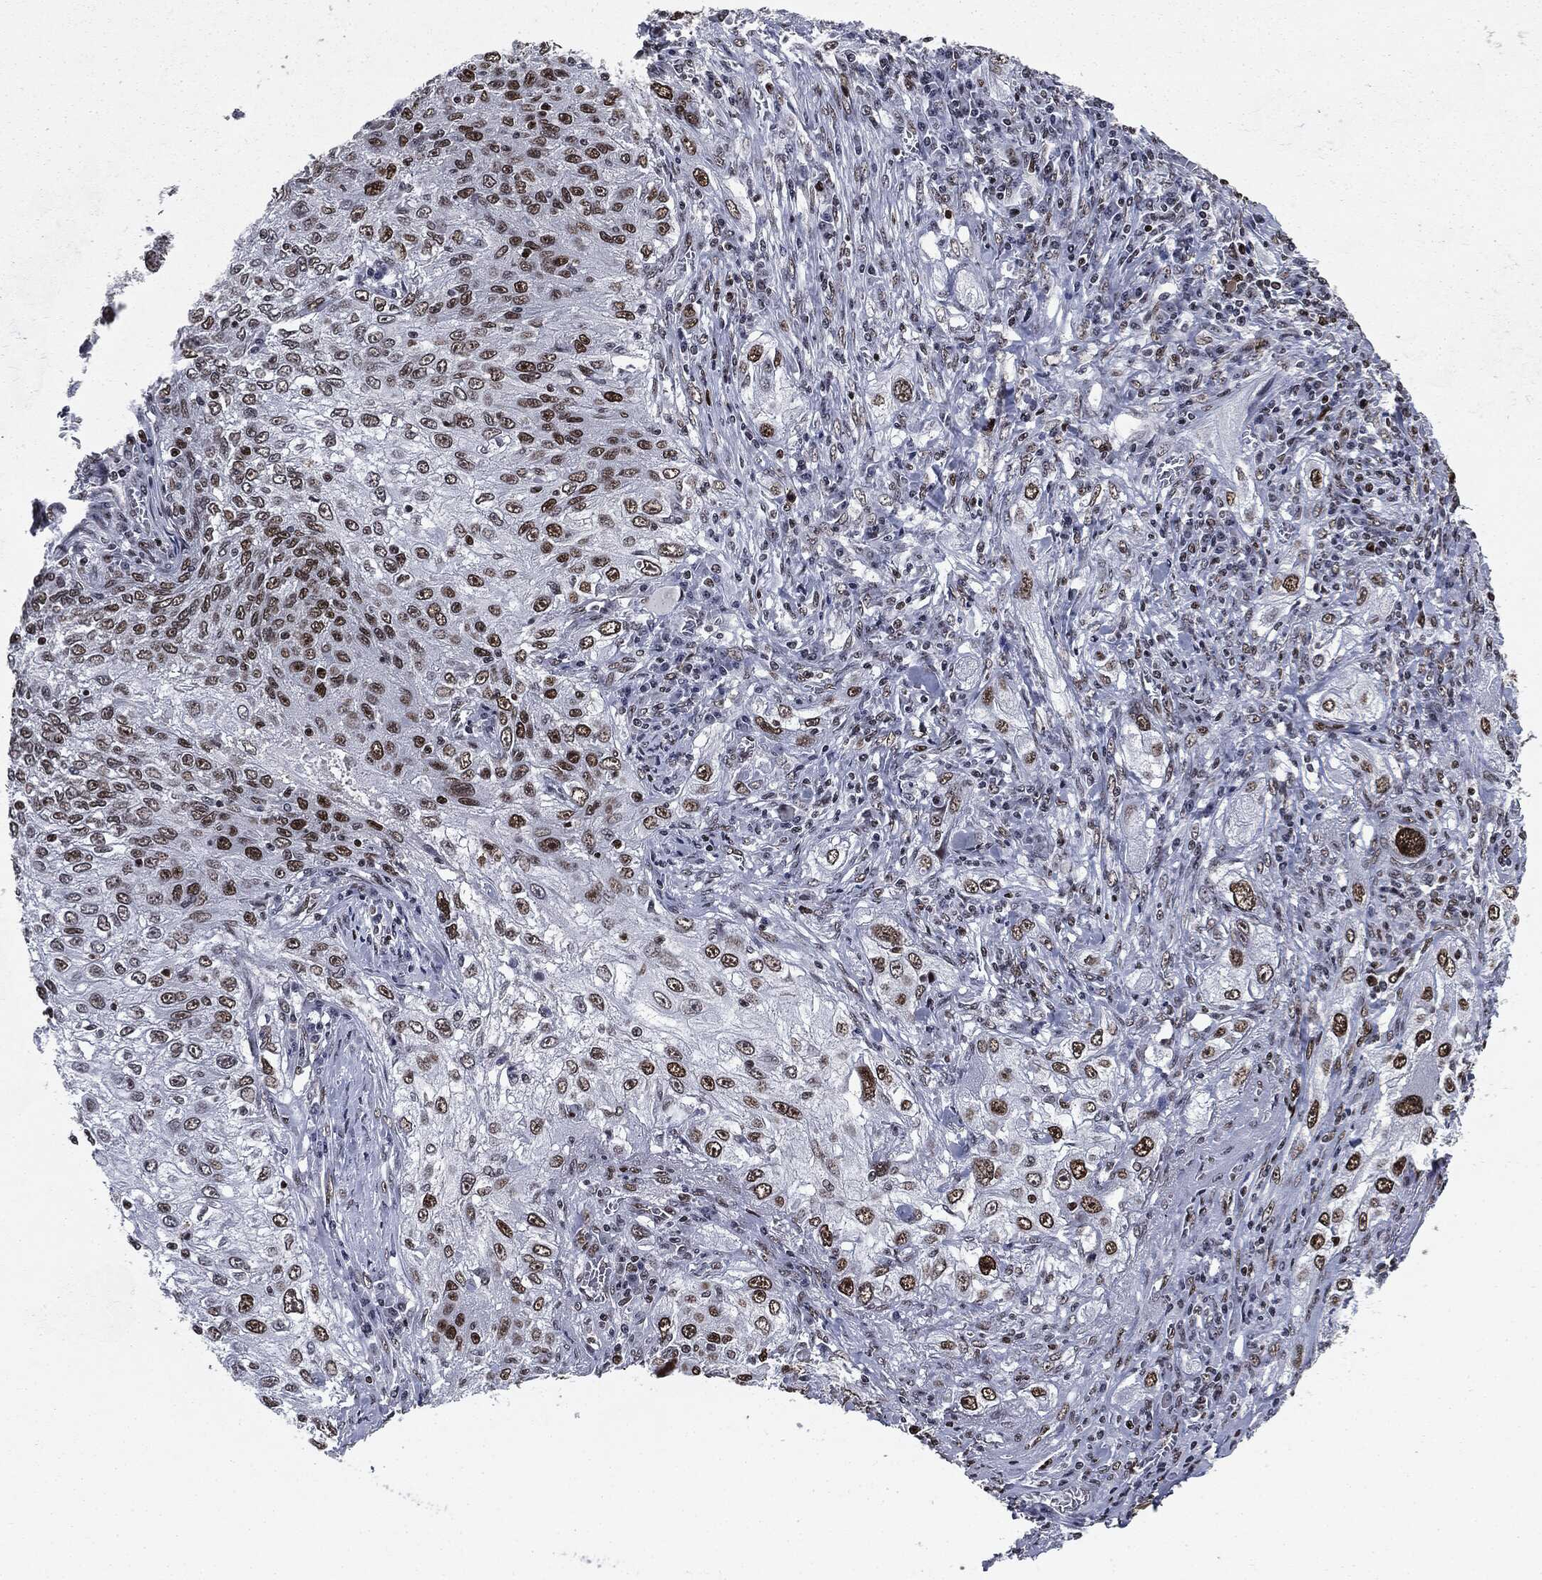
{"staining": {"intensity": "strong", "quantity": "25%-75%", "location": "nuclear"}, "tissue": "lung cancer", "cell_type": "Tumor cells", "image_type": "cancer", "snomed": [{"axis": "morphology", "description": "Squamous cell carcinoma, NOS"}, {"axis": "topography", "description": "Lung"}], "caption": "Protein expression analysis of lung squamous cell carcinoma reveals strong nuclear expression in approximately 25%-75% of tumor cells.", "gene": "MSH2", "patient": {"sex": "female", "age": 69}}